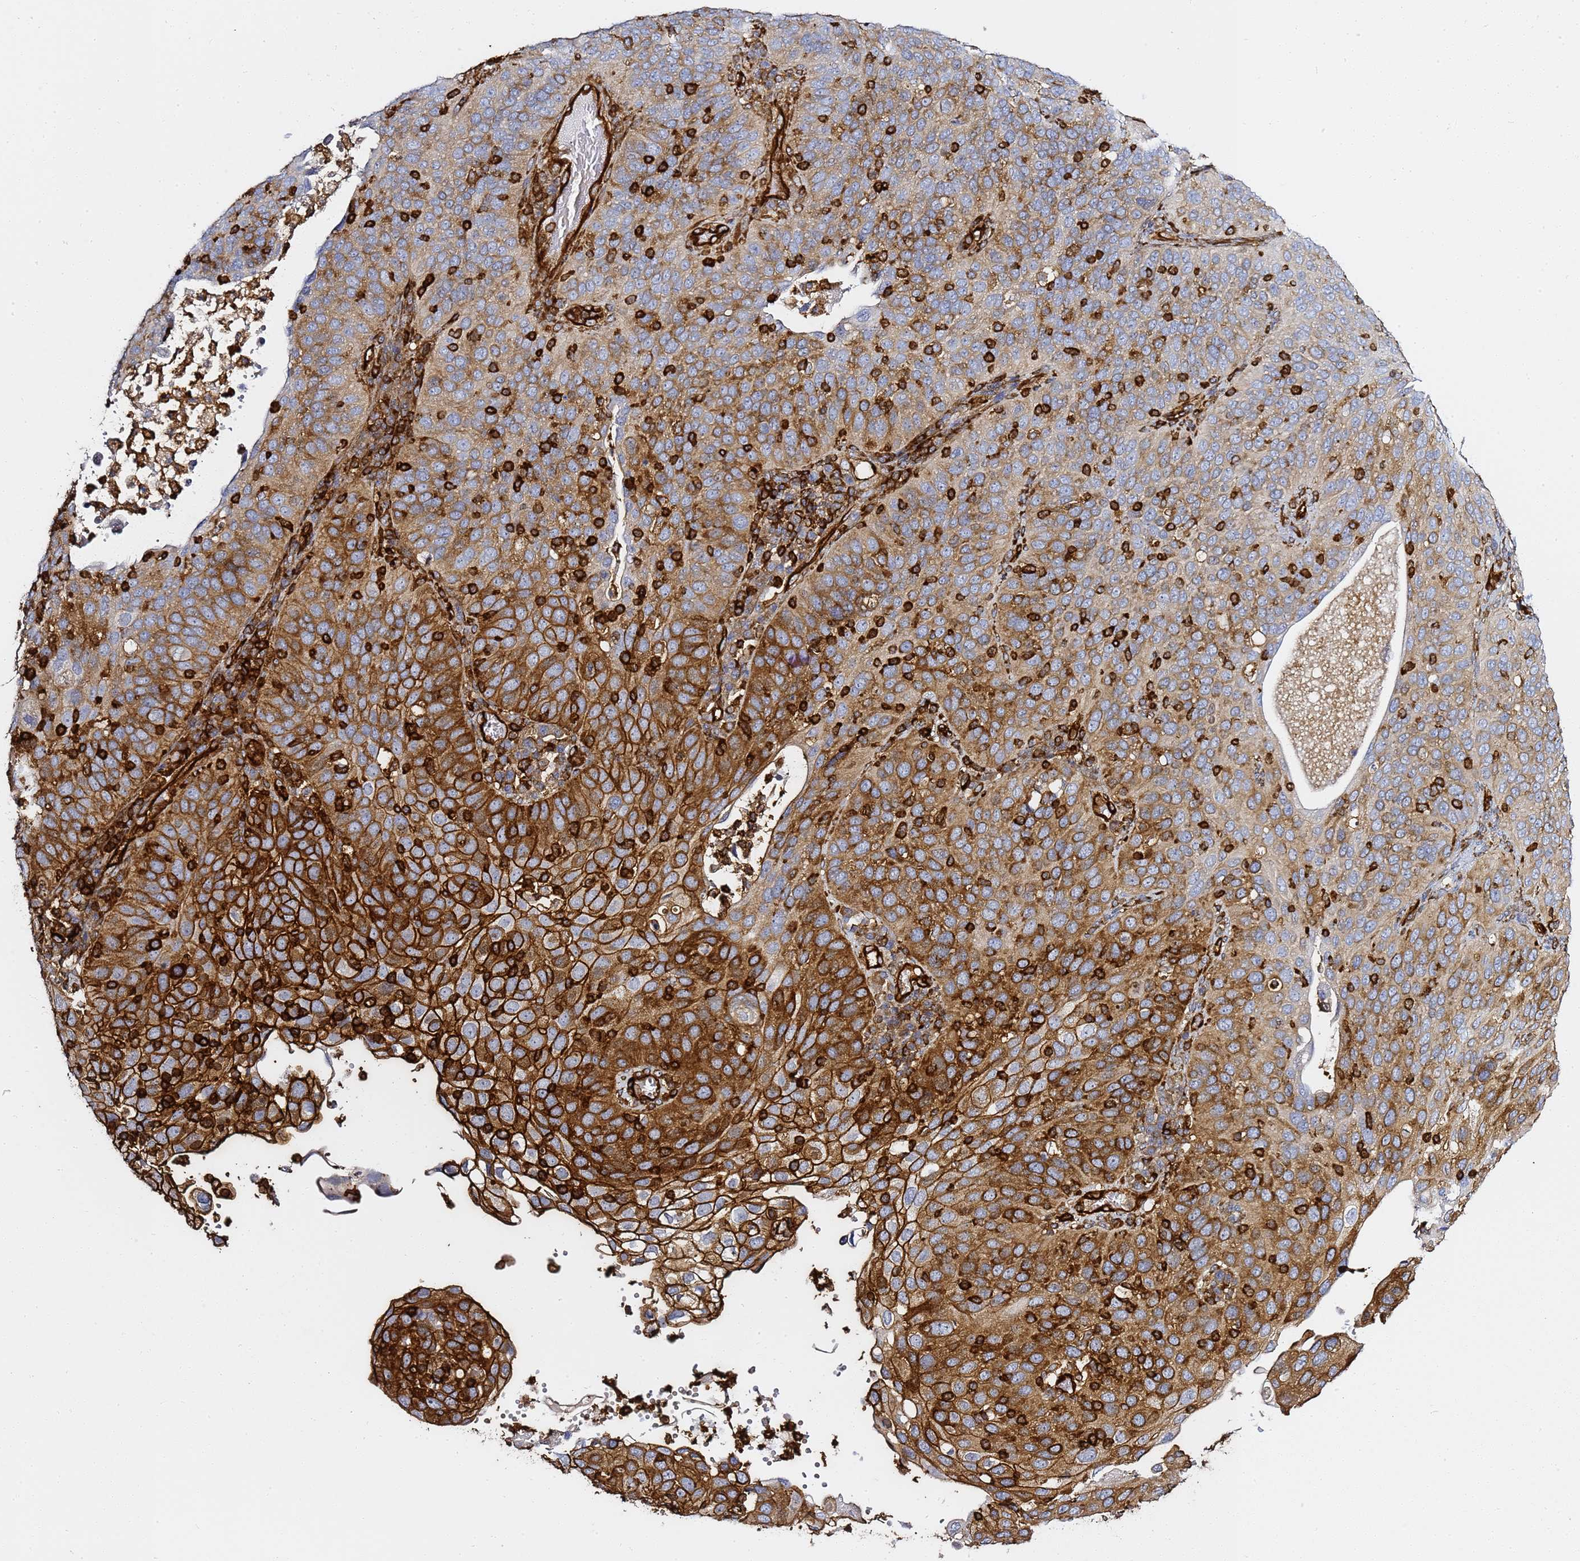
{"staining": {"intensity": "moderate", "quantity": ">75%", "location": "cytoplasmic/membranous"}, "tissue": "cervical cancer", "cell_type": "Tumor cells", "image_type": "cancer", "snomed": [{"axis": "morphology", "description": "Squamous cell carcinoma, NOS"}, {"axis": "topography", "description": "Cervix"}], "caption": "Cervical cancer (squamous cell carcinoma) tissue displays moderate cytoplasmic/membranous staining in approximately >75% of tumor cells, visualized by immunohistochemistry.", "gene": "ZBTB8OS", "patient": {"sex": "female", "age": 36}}